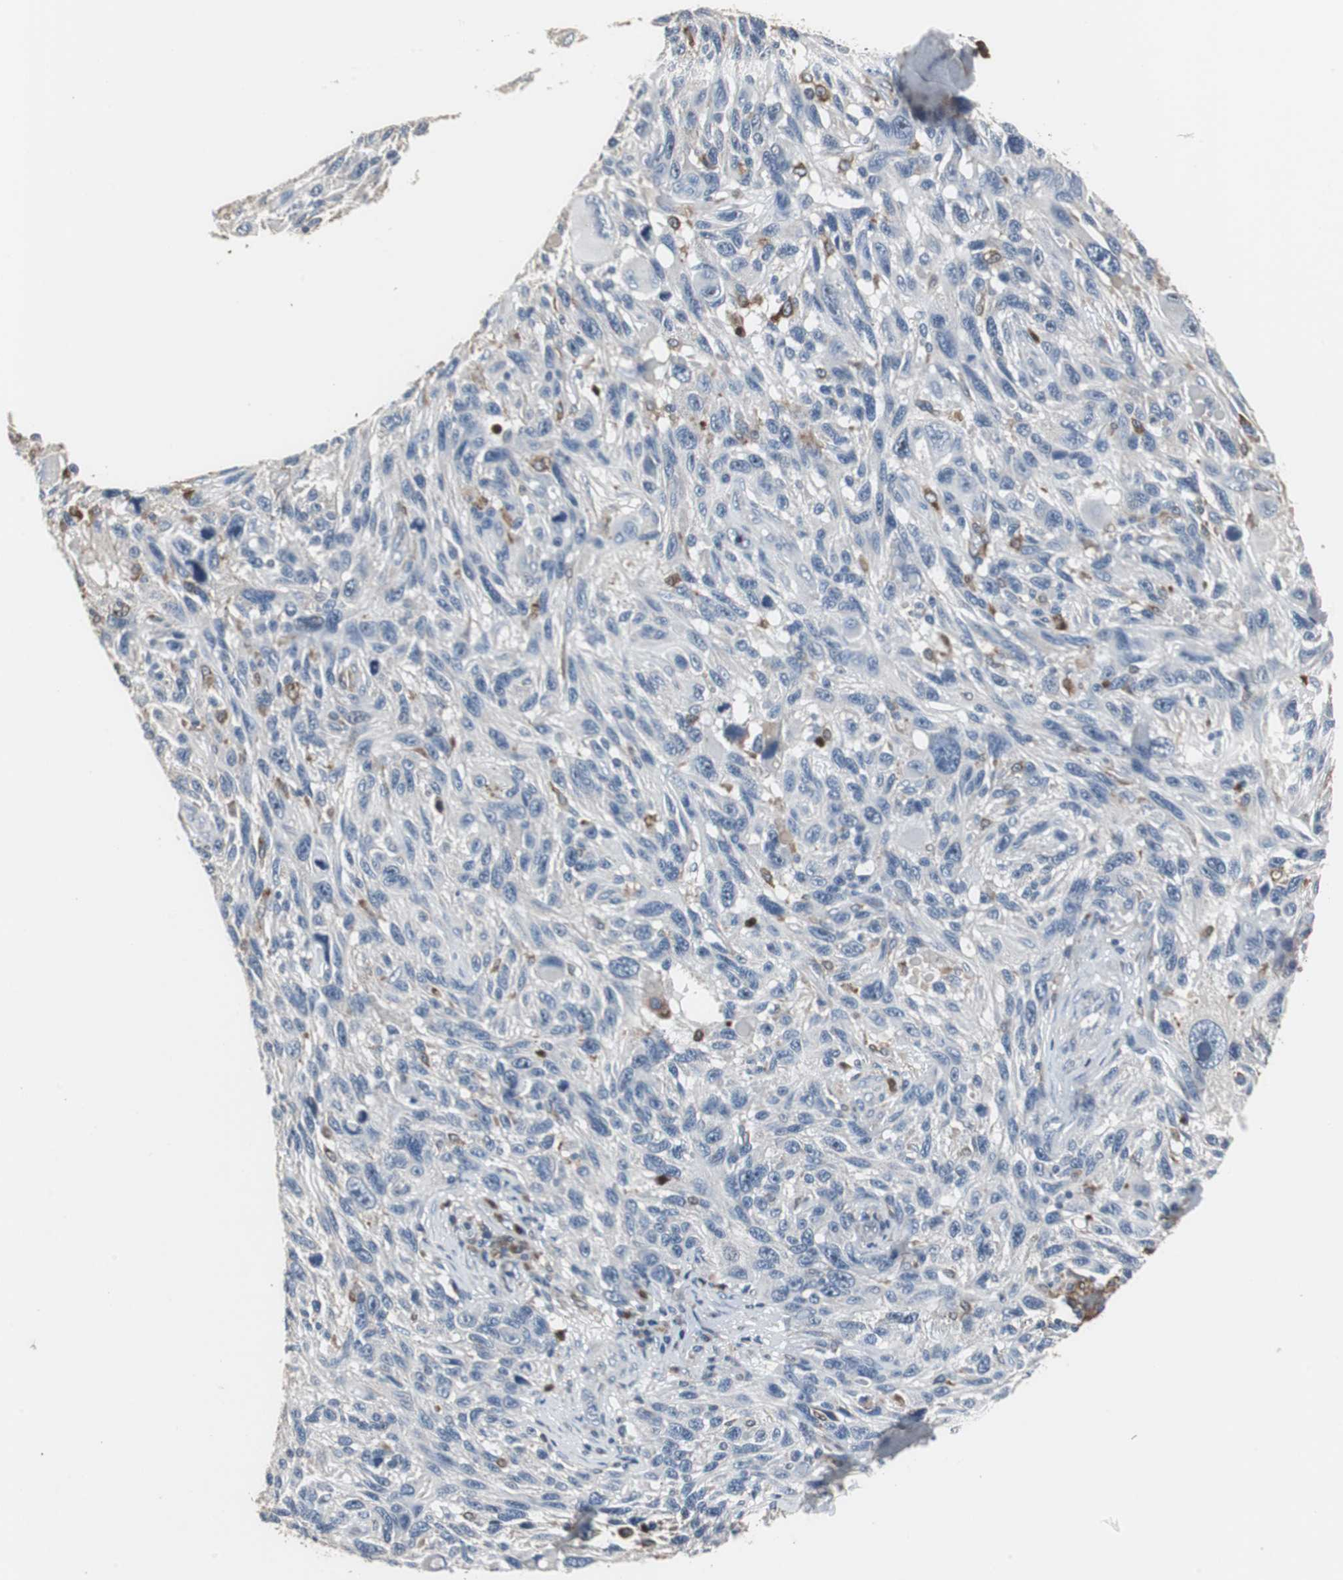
{"staining": {"intensity": "negative", "quantity": "none", "location": "none"}, "tissue": "melanoma", "cell_type": "Tumor cells", "image_type": "cancer", "snomed": [{"axis": "morphology", "description": "Malignant melanoma, NOS"}, {"axis": "topography", "description": "Skin"}], "caption": "This is a histopathology image of immunohistochemistry staining of malignant melanoma, which shows no expression in tumor cells. (DAB IHC, high magnification).", "gene": "NCF2", "patient": {"sex": "male", "age": 53}}